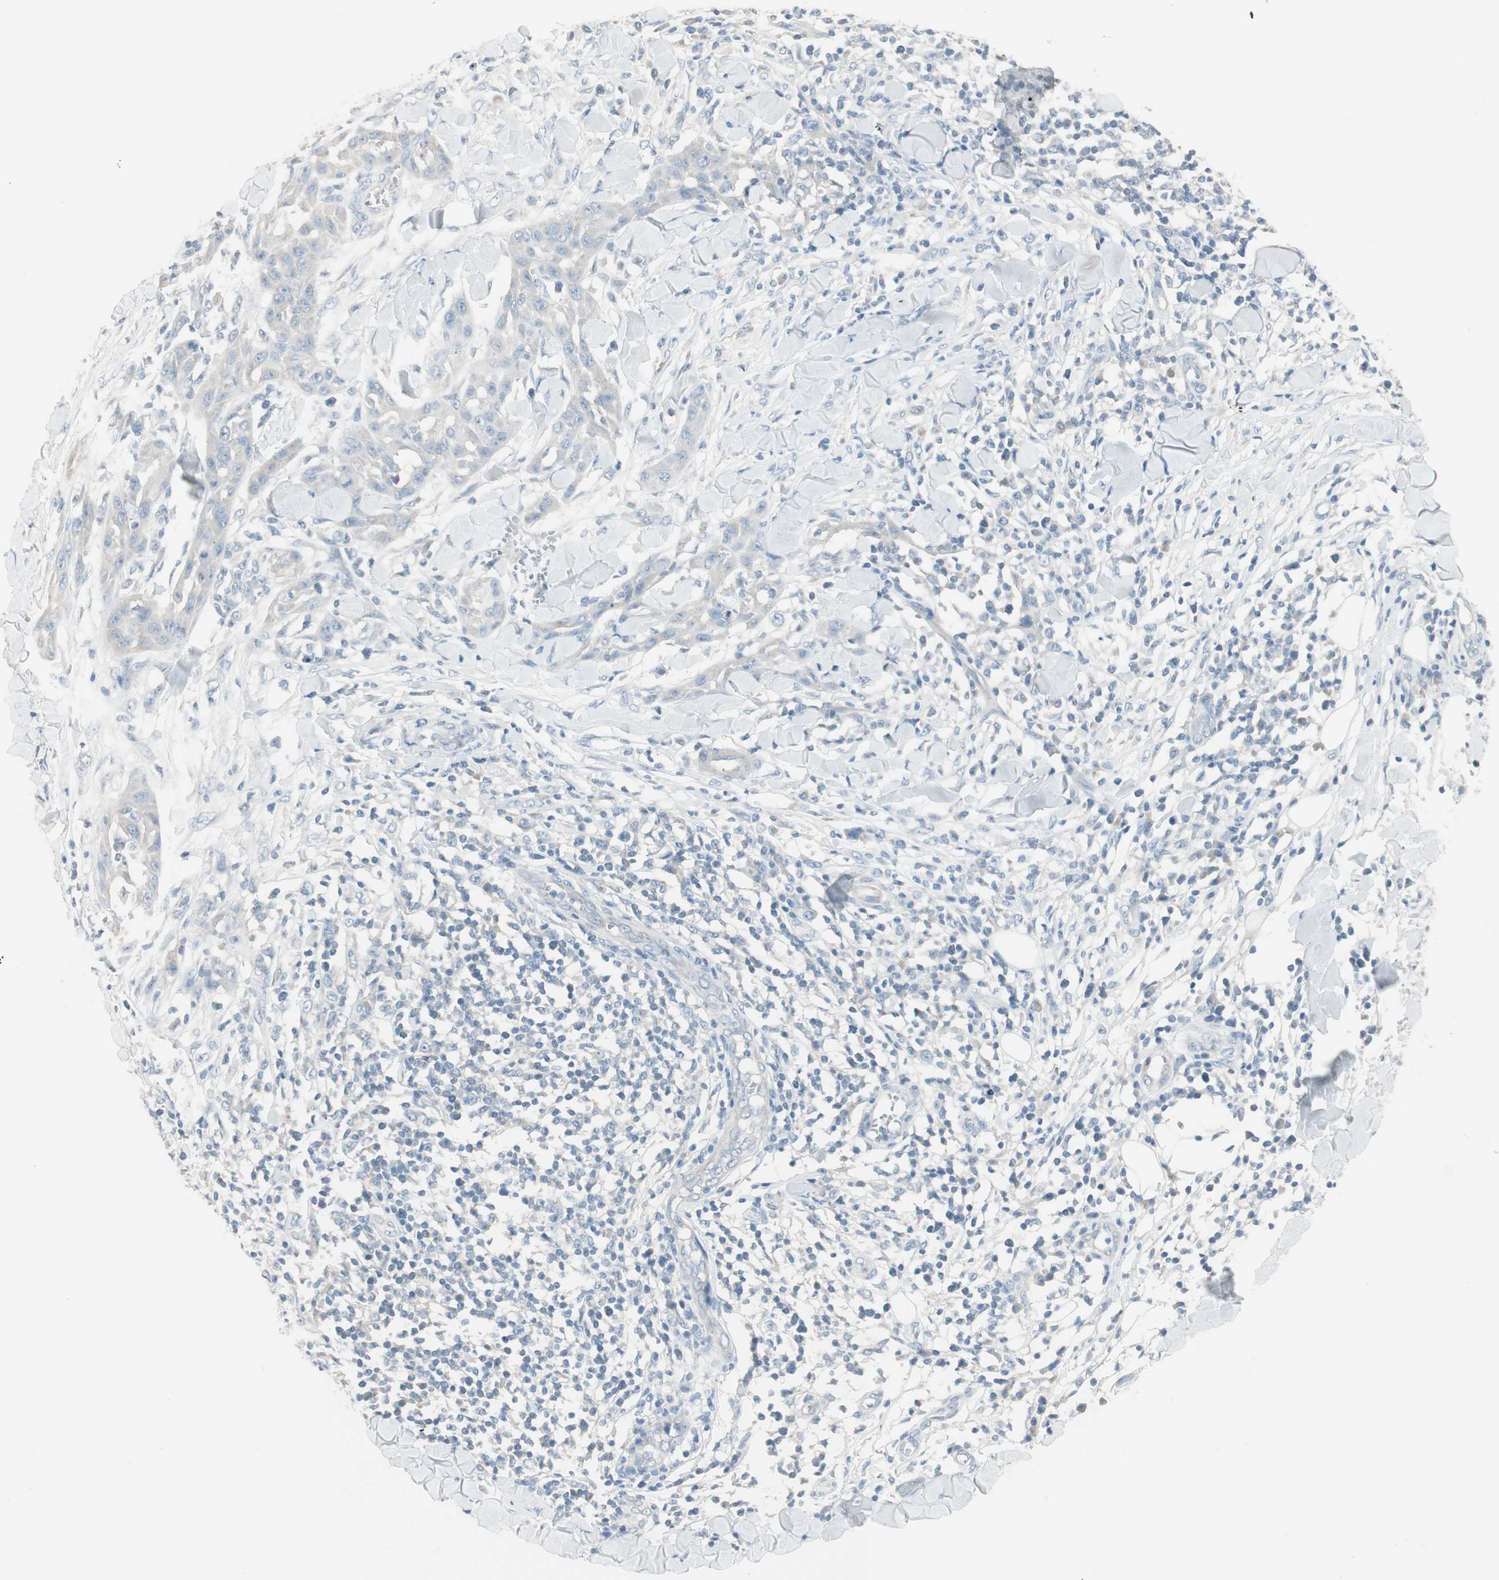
{"staining": {"intensity": "negative", "quantity": "none", "location": "none"}, "tissue": "skin cancer", "cell_type": "Tumor cells", "image_type": "cancer", "snomed": [{"axis": "morphology", "description": "Squamous cell carcinoma, NOS"}, {"axis": "topography", "description": "Skin"}], "caption": "The image demonstrates no significant expression in tumor cells of skin squamous cell carcinoma.", "gene": "ITLN2", "patient": {"sex": "male", "age": 24}}